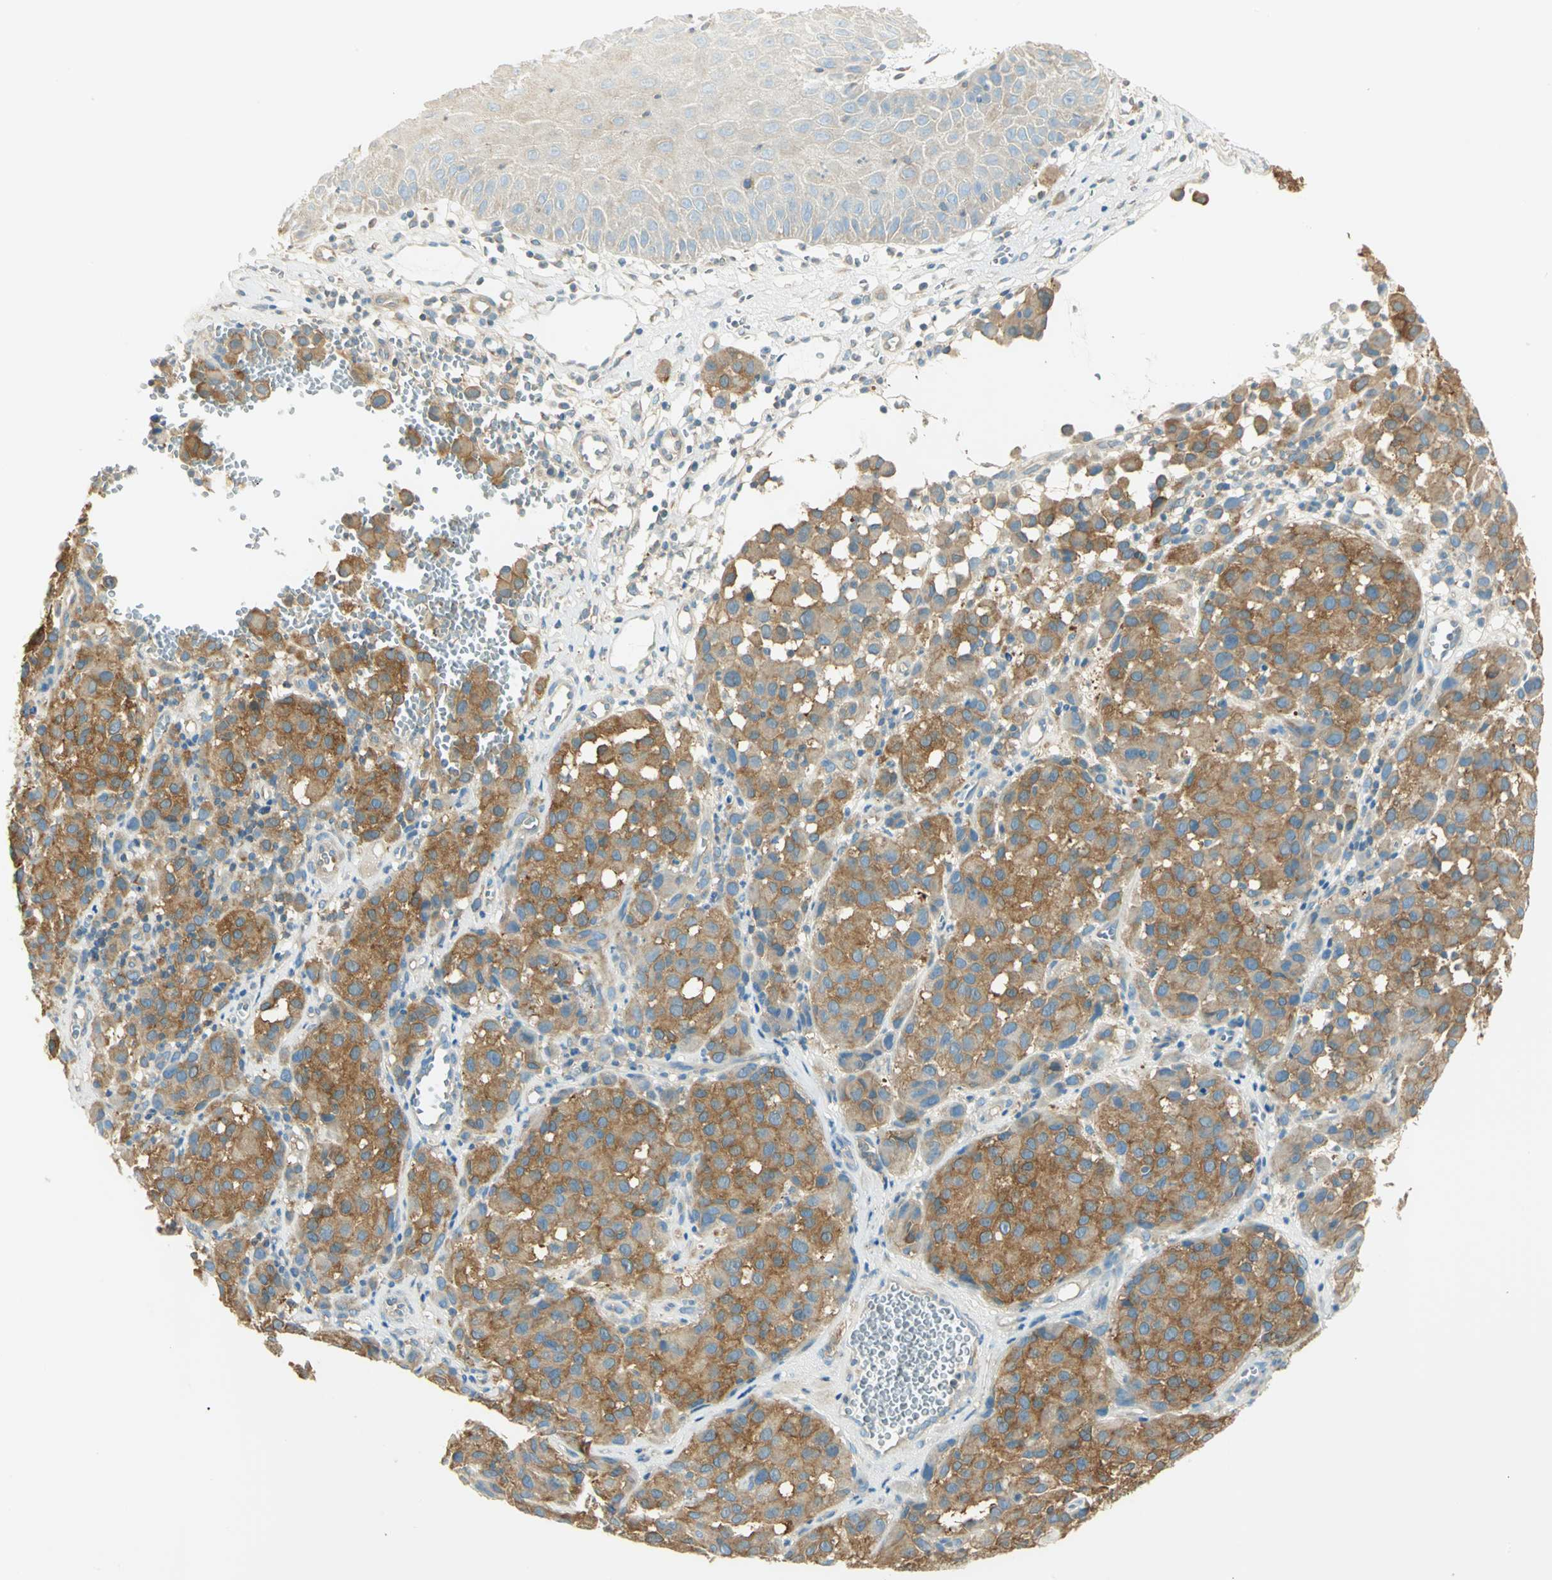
{"staining": {"intensity": "strong", "quantity": ">75%", "location": "cytoplasmic/membranous"}, "tissue": "melanoma", "cell_type": "Tumor cells", "image_type": "cancer", "snomed": [{"axis": "morphology", "description": "Malignant melanoma, NOS"}, {"axis": "topography", "description": "Skin"}], "caption": "Immunohistochemistry micrograph of neoplastic tissue: melanoma stained using IHC displays high levels of strong protein expression localized specifically in the cytoplasmic/membranous of tumor cells, appearing as a cytoplasmic/membranous brown color.", "gene": "TSC22D2", "patient": {"sex": "female", "age": 21}}